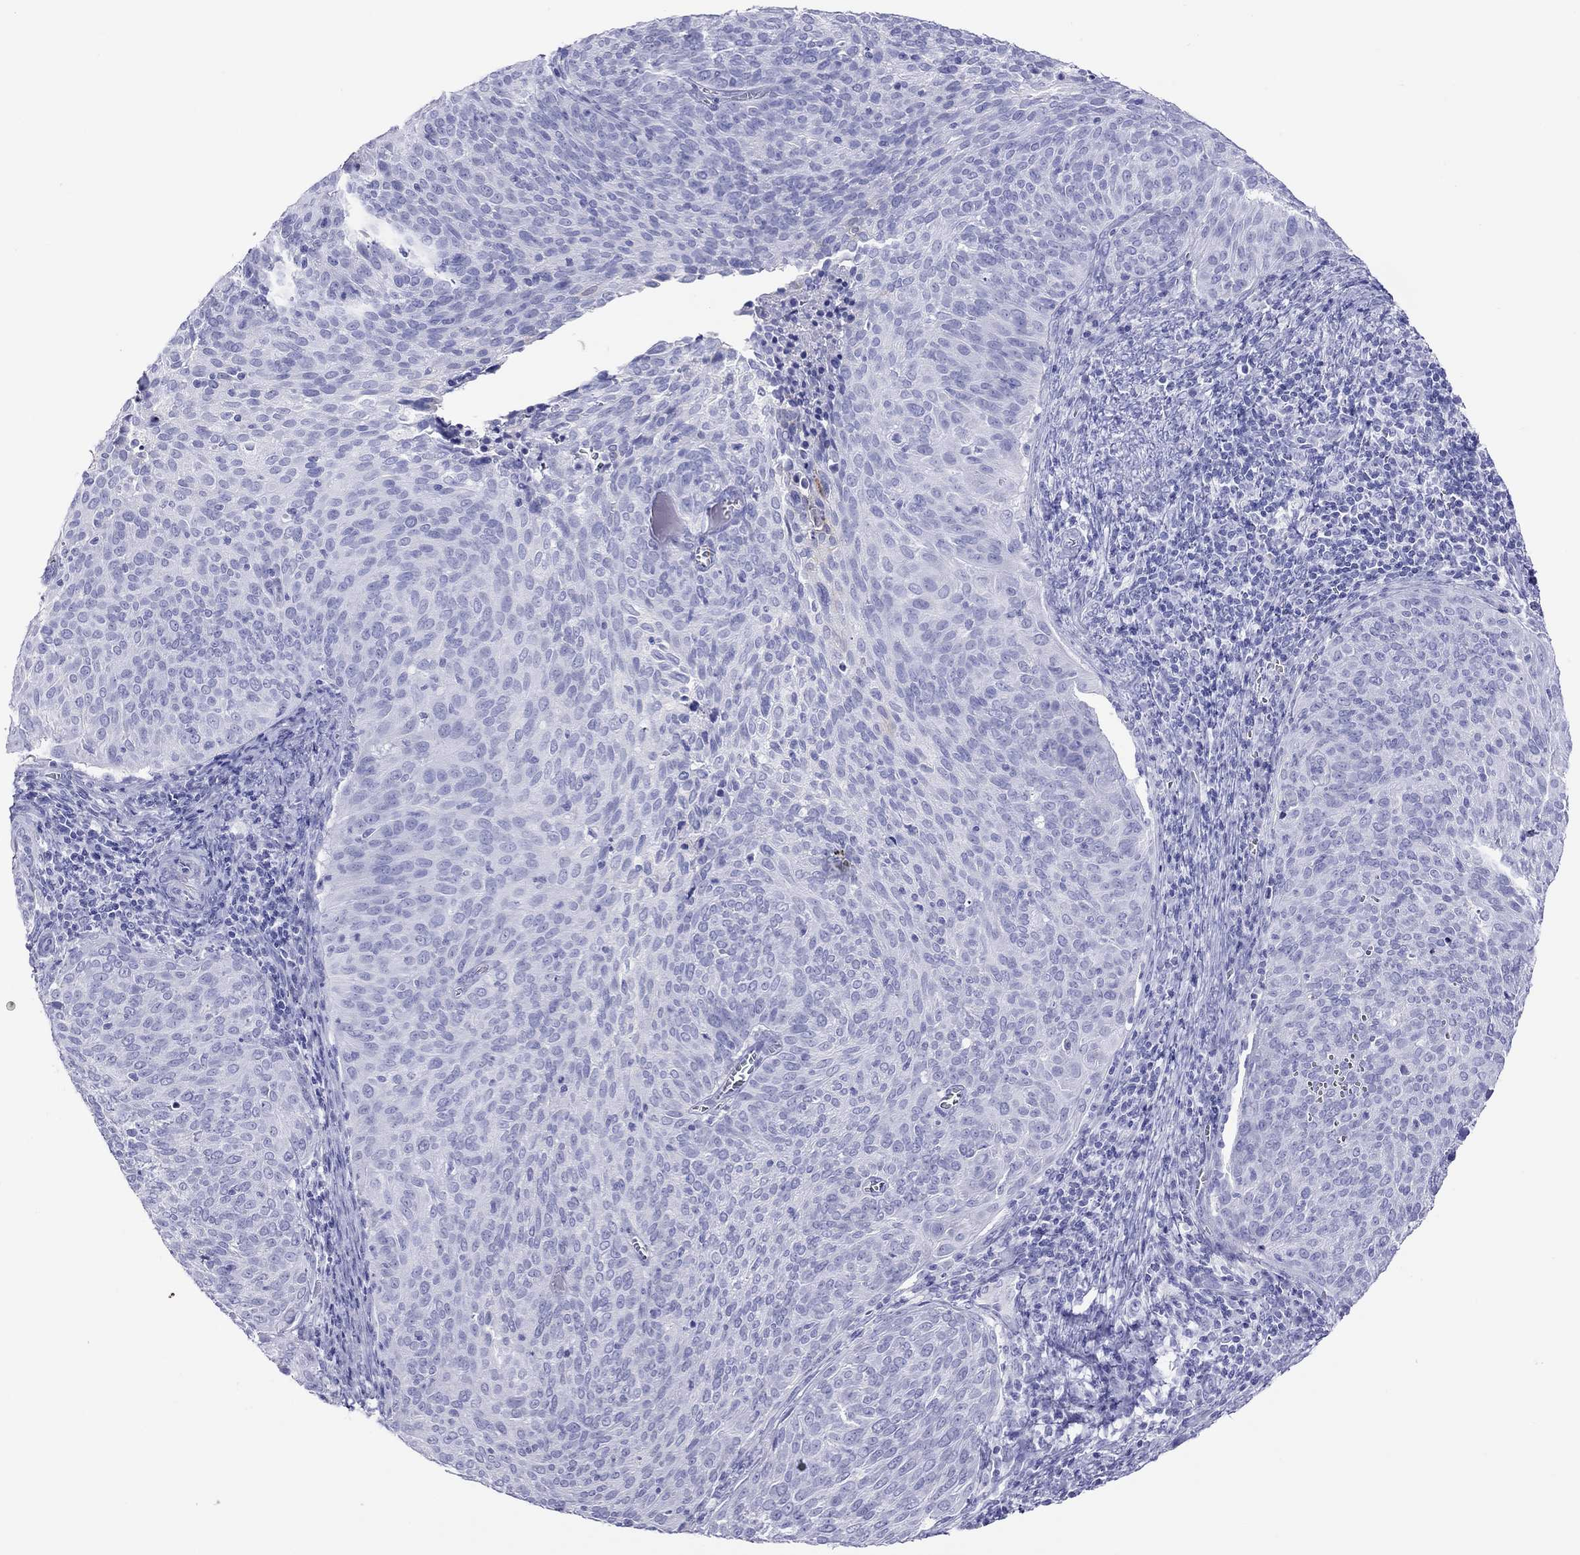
{"staining": {"intensity": "negative", "quantity": "none", "location": "none"}, "tissue": "cervical cancer", "cell_type": "Tumor cells", "image_type": "cancer", "snomed": [{"axis": "morphology", "description": "Squamous cell carcinoma, NOS"}, {"axis": "topography", "description": "Cervix"}], "caption": "This is an IHC histopathology image of human cervical squamous cell carcinoma. There is no positivity in tumor cells.", "gene": "PTPRN", "patient": {"sex": "female", "age": 39}}